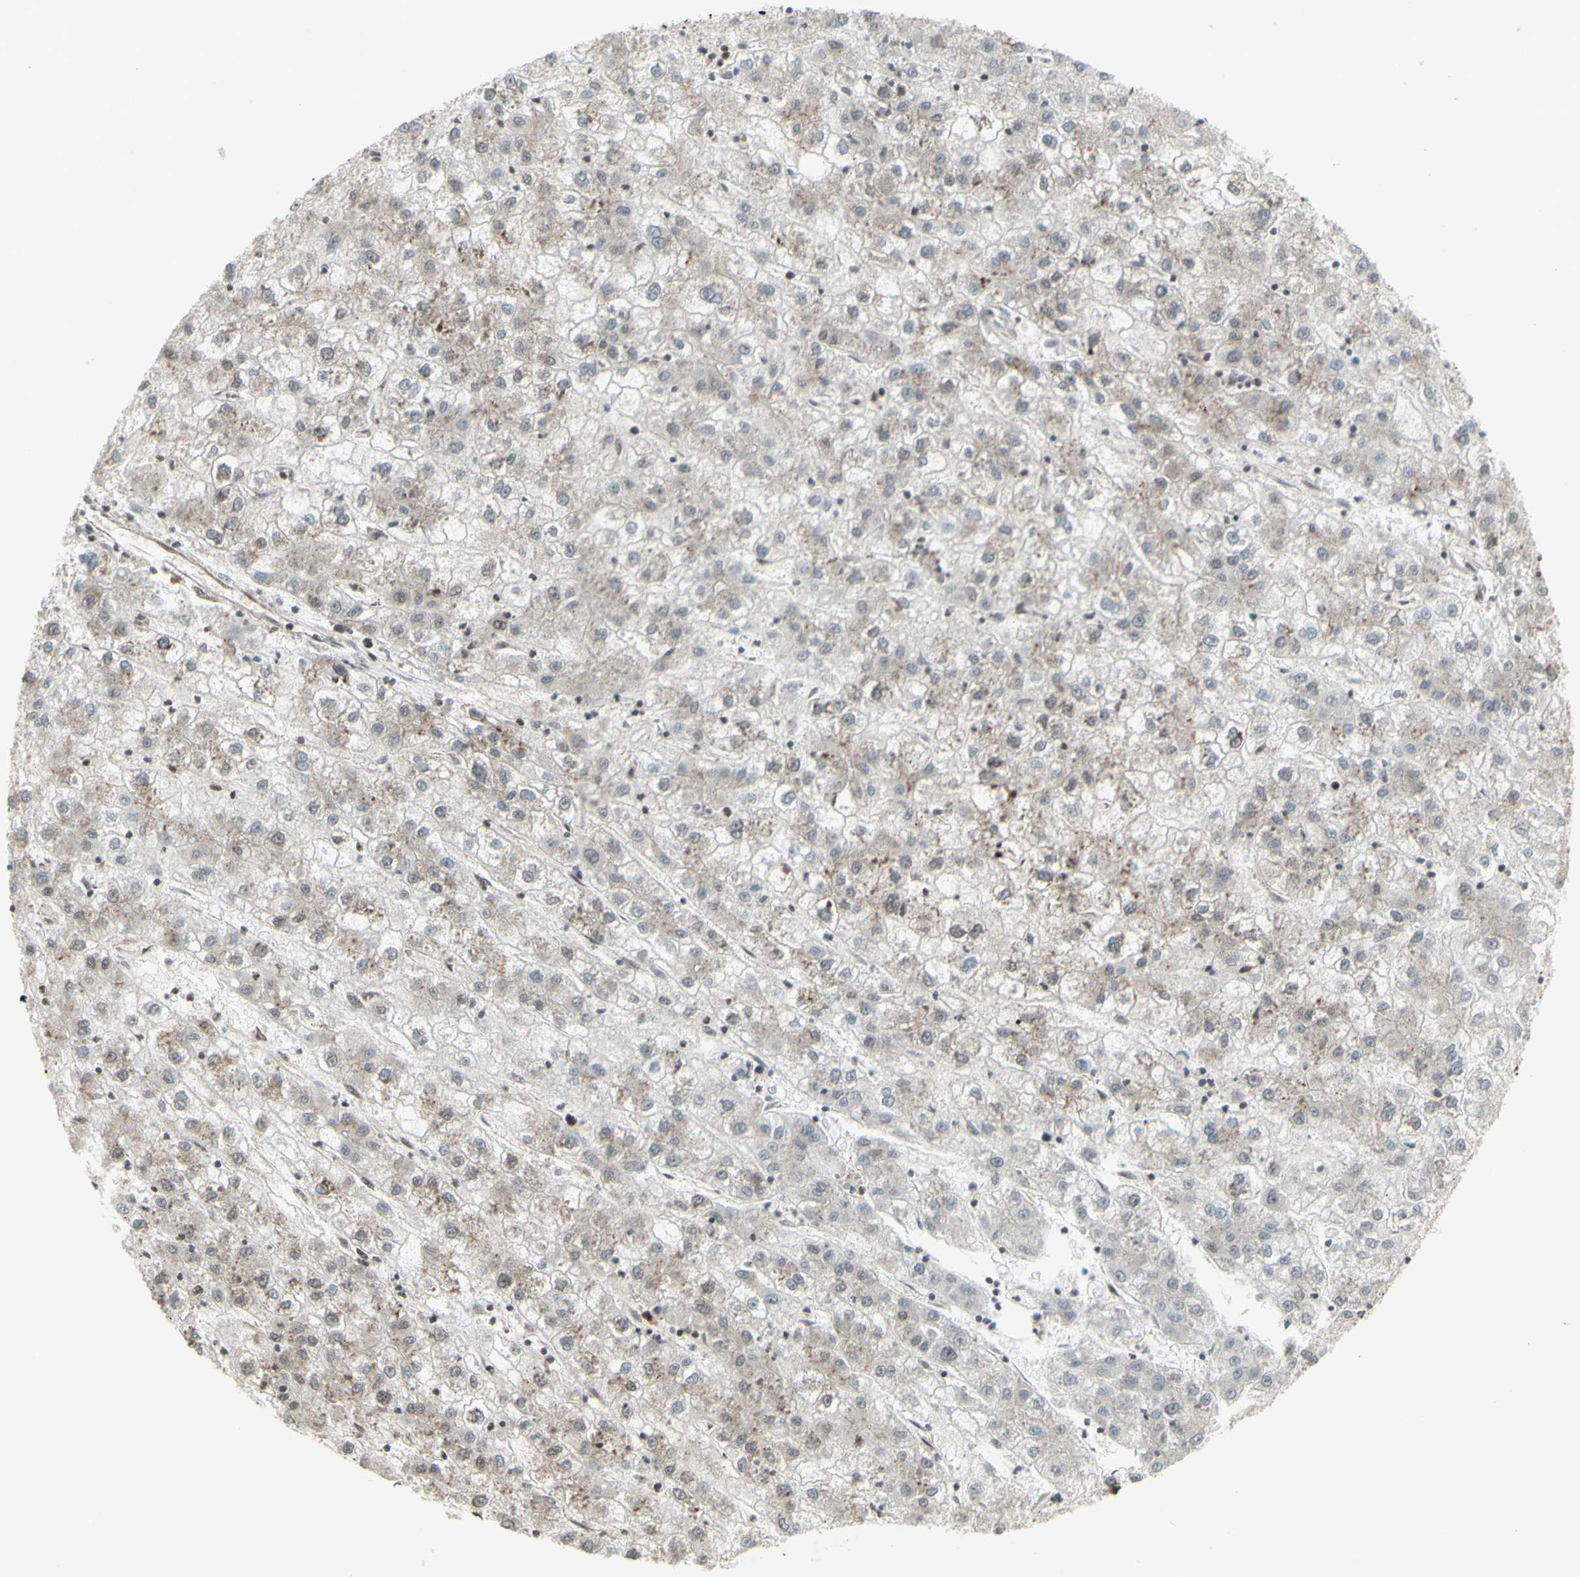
{"staining": {"intensity": "weak", "quantity": ">75%", "location": "cytoplasmic/membranous"}, "tissue": "liver cancer", "cell_type": "Tumor cells", "image_type": "cancer", "snomed": [{"axis": "morphology", "description": "Carcinoma, Hepatocellular, NOS"}, {"axis": "topography", "description": "Liver"}], "caption": "A brown stain labels weak cytoplasmic/membranous staining of a protein in liver cancer (hepatocellular carcinoma) tumor cells. The staining was performed using DAB, with brown indicating positive protein expression. Nuclei are stained blue with hematoxylin.", "gene": "CBX1", "patient": {"sex": "male", "age": 72}}